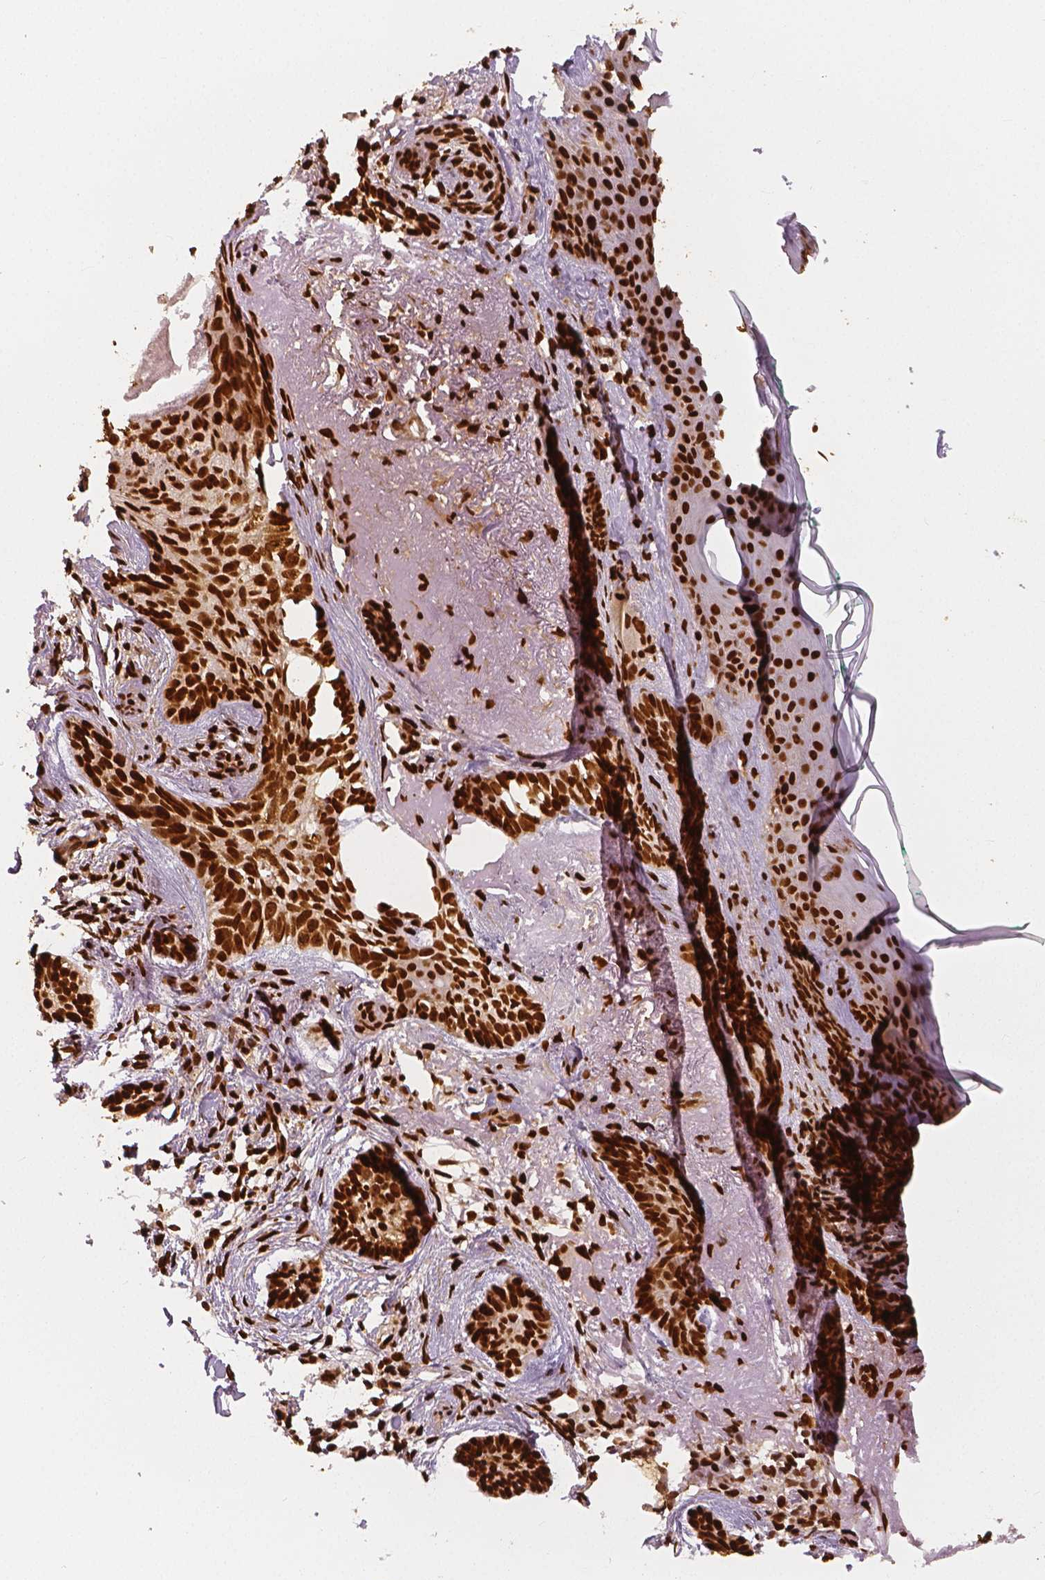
{"staining": {"intensity": "strong", "quantity": ">75%", "location": "nuclear"}, "tissue": "skin cancer", "cell_type": "Tumor cells", "image_type": "cancer", "snomed": [{"axis": "morphology", "description": "Basal cell carcinoma"}, {"axis": "topography", "description": "Skin"}], "caption": "Immunohistochemistry (DAB) staining of skin cancer exhibits strong nuclear protein positivity in about >75% of tumor cells.", "gene": "NUCKS1", "patient": {"sex": "female", "age": 78}}